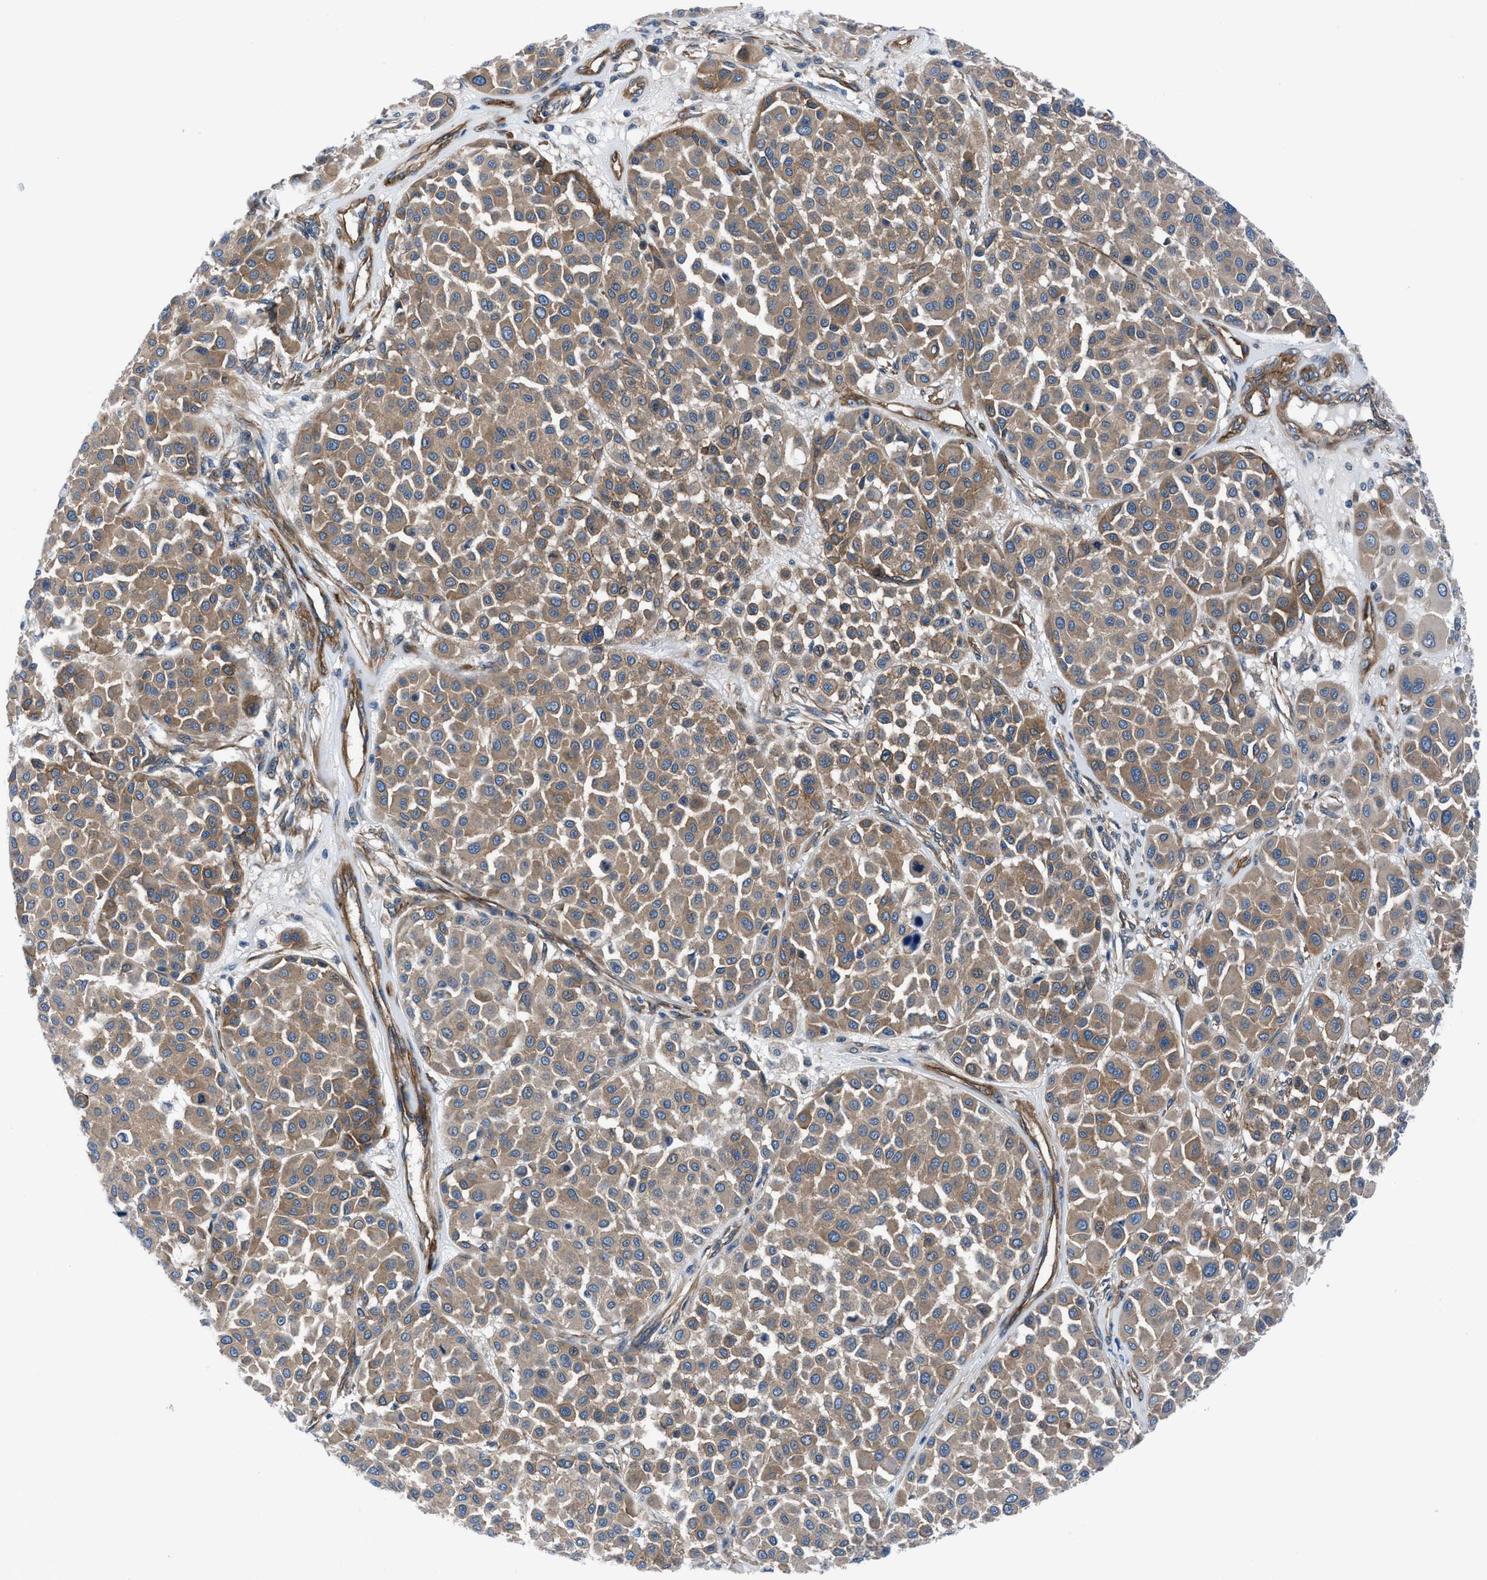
{"staining": {"intensity": "moderate", "quantity": ">75%", "location": "cytoplasmic/membranous"}, "tissue": "melanoma", "cell_type": "Tumor cells", "image_type": "cancer", "snomed": [{"axis": "morphology", "description": "Malignant melanoma, Metastatic site"}, {"axis": "topography", "description": "Soft tissue"}], "caption": "Malignant melanoma (metastatic site) stained with a brown dye exhibits moderate cytoplasmic/membranous positive positivity in about >75% of tumor cells.", "gene": "TRIP4", "patient": {"sex": "male", "age": 41}}